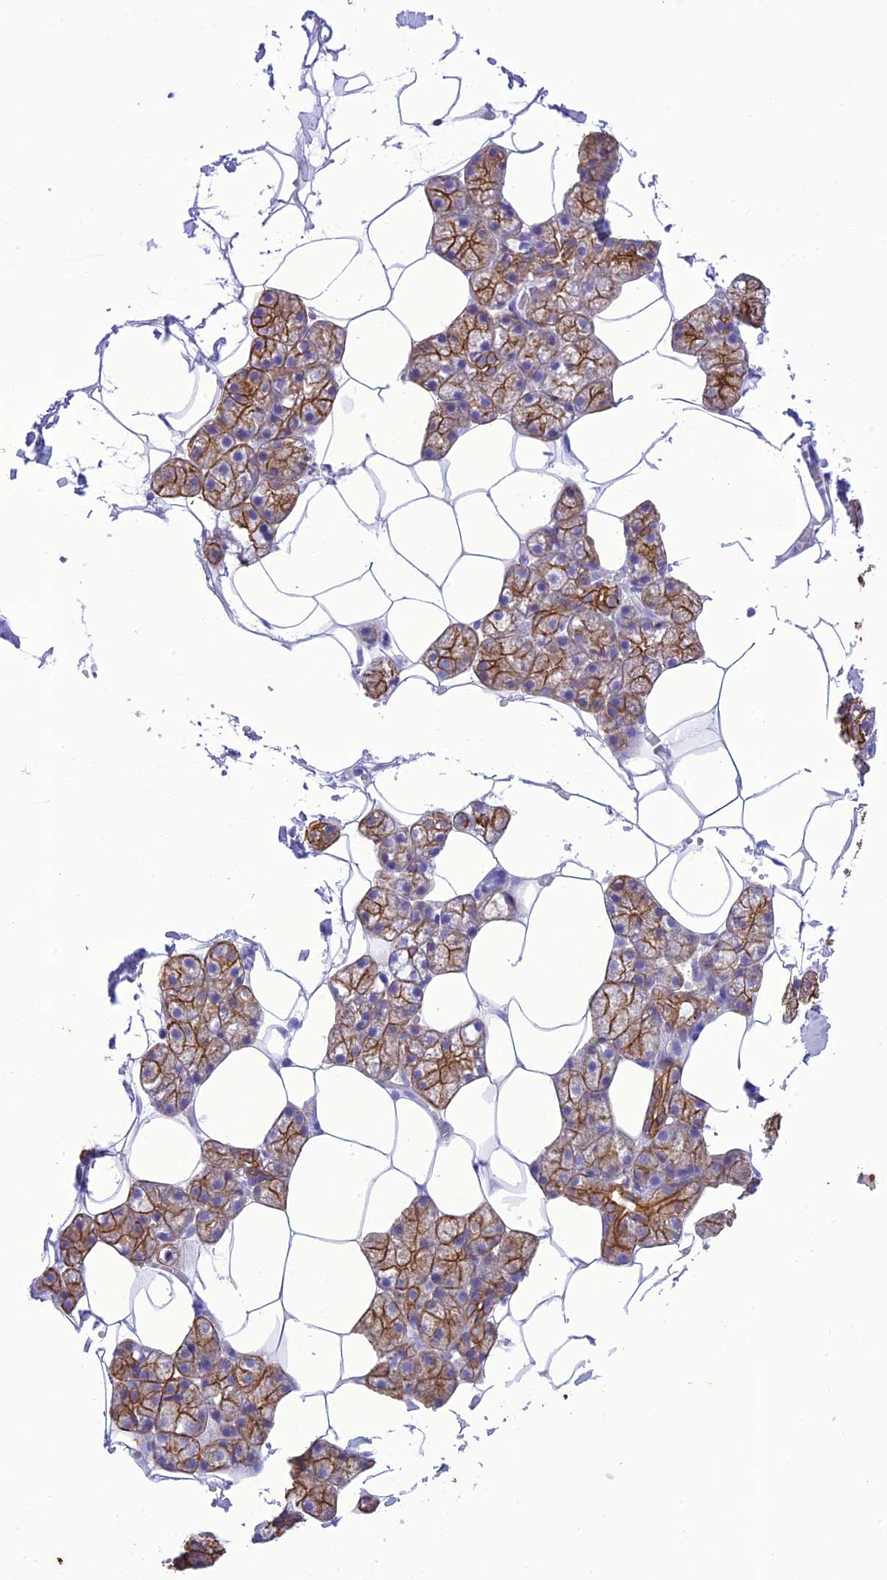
{"staining": {"intensity": "strong", "quantity": ">75%", "location": "cytoplasmic/membranous"}, "tissue": "salivary gland", "cell_type": "Glandular cells", "image_type": "normal", "snomed": [{"axis": "morphology", "description": "Normal tissue, NOS"}, {"axis": "topography", "description": "Salivary gland"}], "caption": "About >75% of glandular cells in normal human salivary gland exhibit strong cytoplasmic/membranous protein expression as visualized by brown immunohistochemical staining.", "gene": "VPS52", "patient": {"sex": "male", "age": 62}}